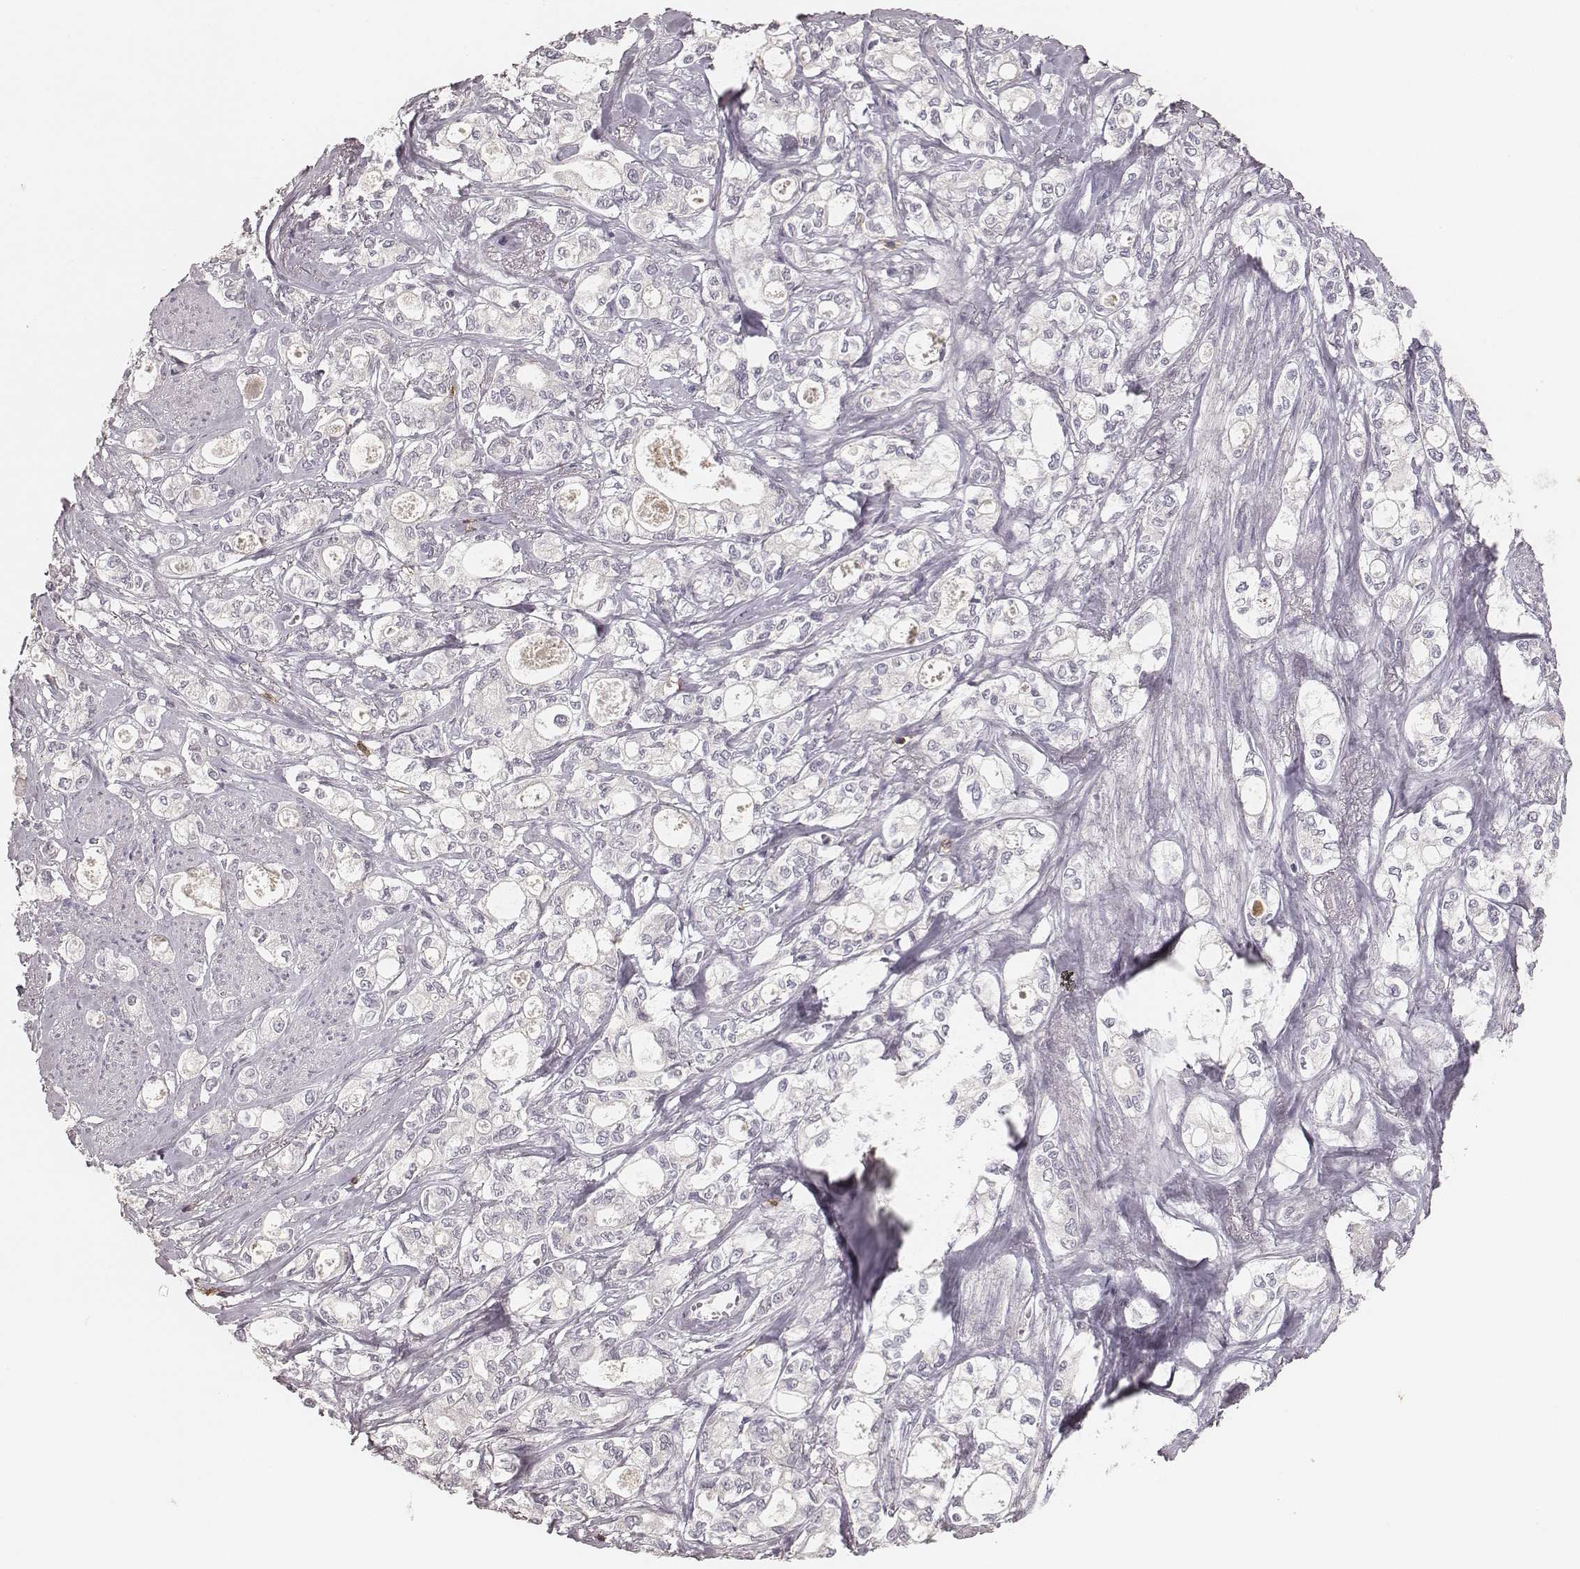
{"staining": {"intensity": "negative", "quantity": "none", "location": "none"}, "tissue": "stomach cancer", "cell_type": "Tumor cells", "image_type": "cancer", "snomed": [{"axis": "morphology", "description": "Adenocarcinoma, NOS"}, {"axis": "topography", "description": "Stomach"}], "caption": "Tumor cells show no significant positivity in stomach cancer (adenocarcinoma).", "gene": "CD8A", "patient": {"sex": "male", "age": 63}}